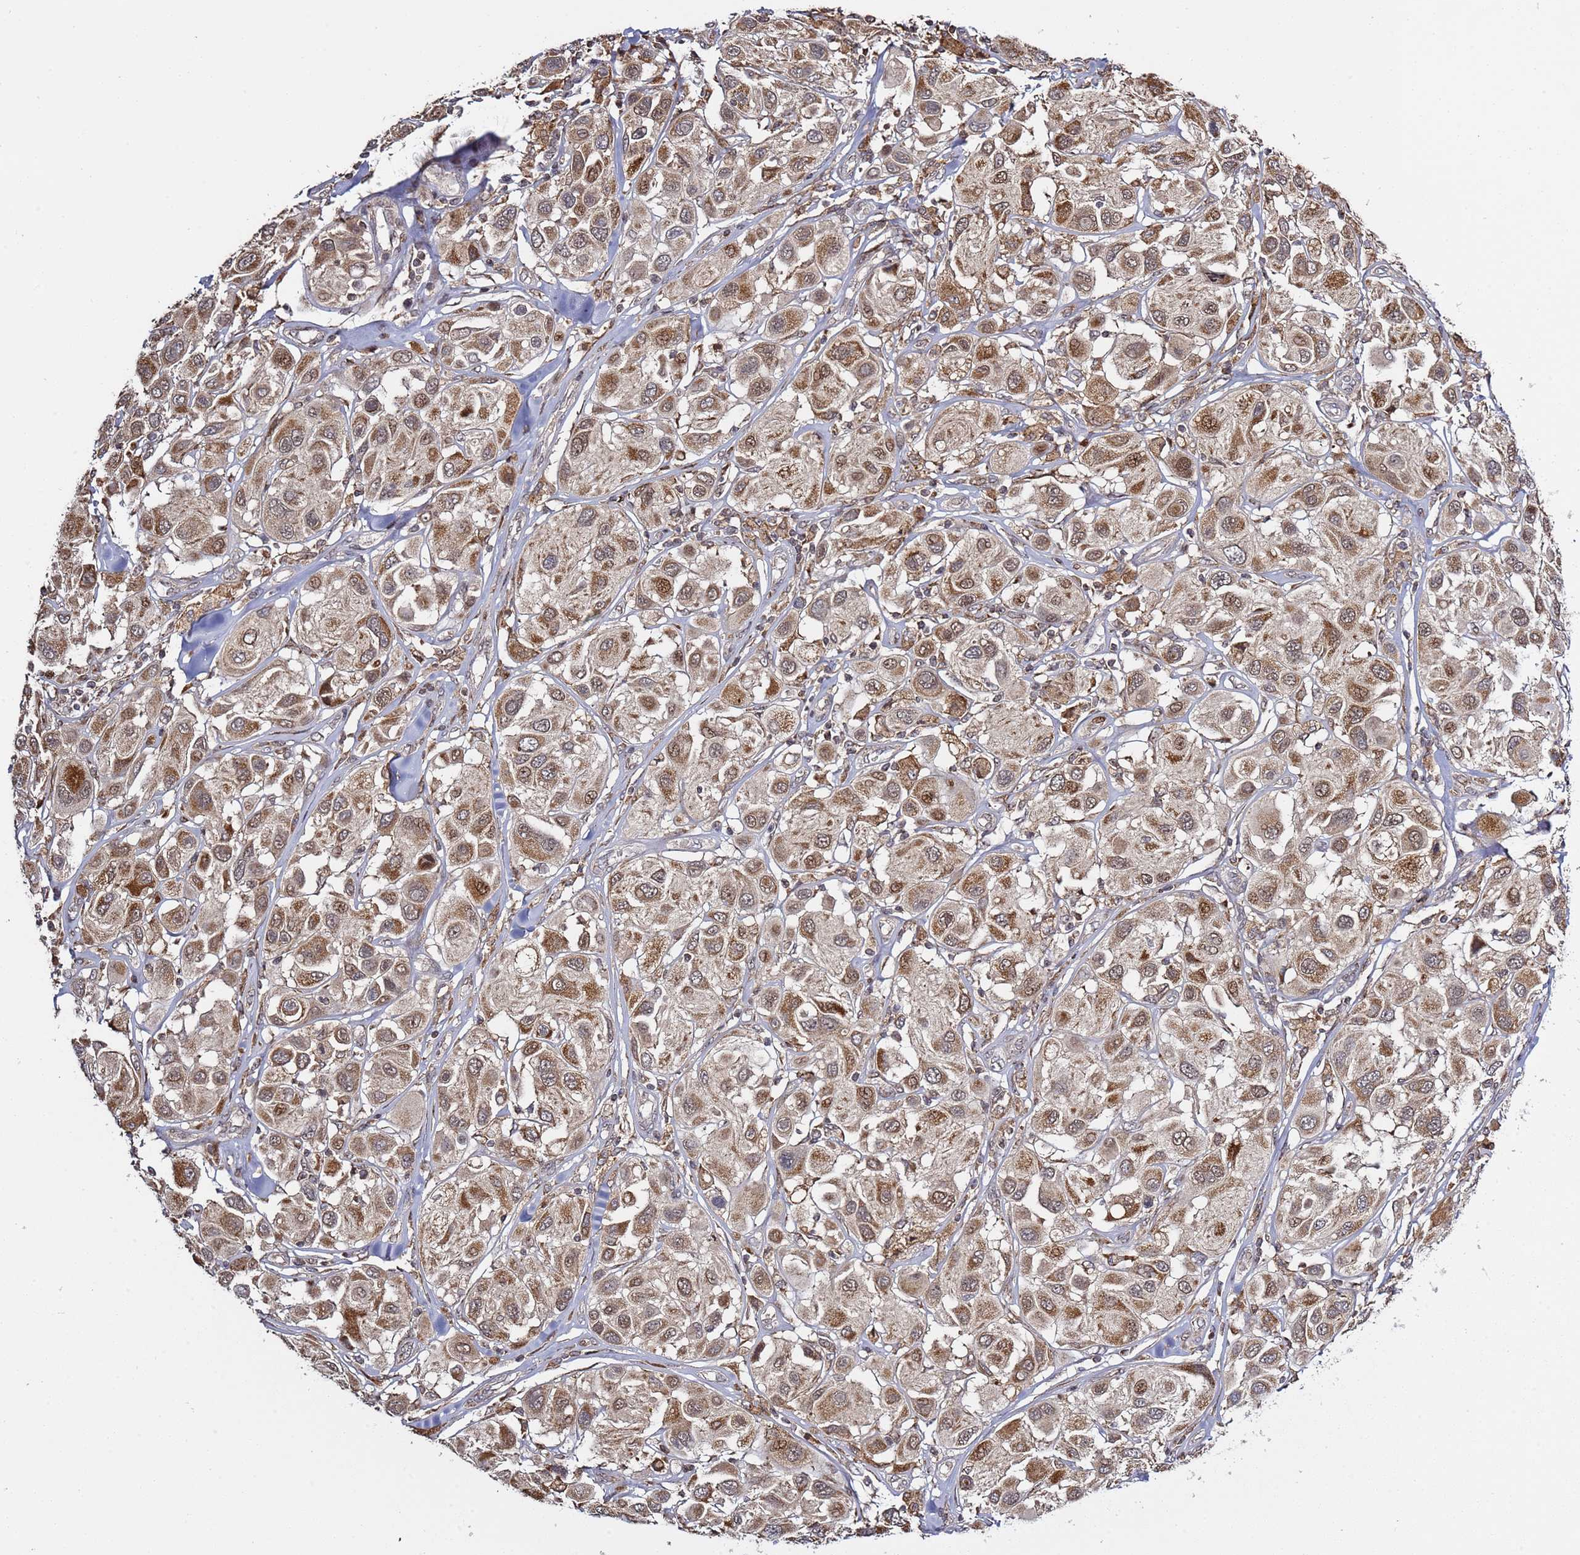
{"staining": {"intensity": "moderate", "quantity": ">75%", "location": "cytoplasmic/membranous,nuclear"}, "tissue": "melanoma", "cell_type": "Tumor cells", "image_type": "cancer", "snomed": [{"axis": "morphology", "description": "Malignant melanoma, Metastatic site"}, {"axis": "topography", "description": "Skin"}], "caption": "Immunohistochemistry (IHC) (DAB) staining of malignant melanoma (metastatic site) exhibits moderate cytoplasmic/membranous and nuclear protein expression in approximately >75% of tumor cells.", "gene": "RCOR2", "patient": {"sex": "male", "age": 41}}